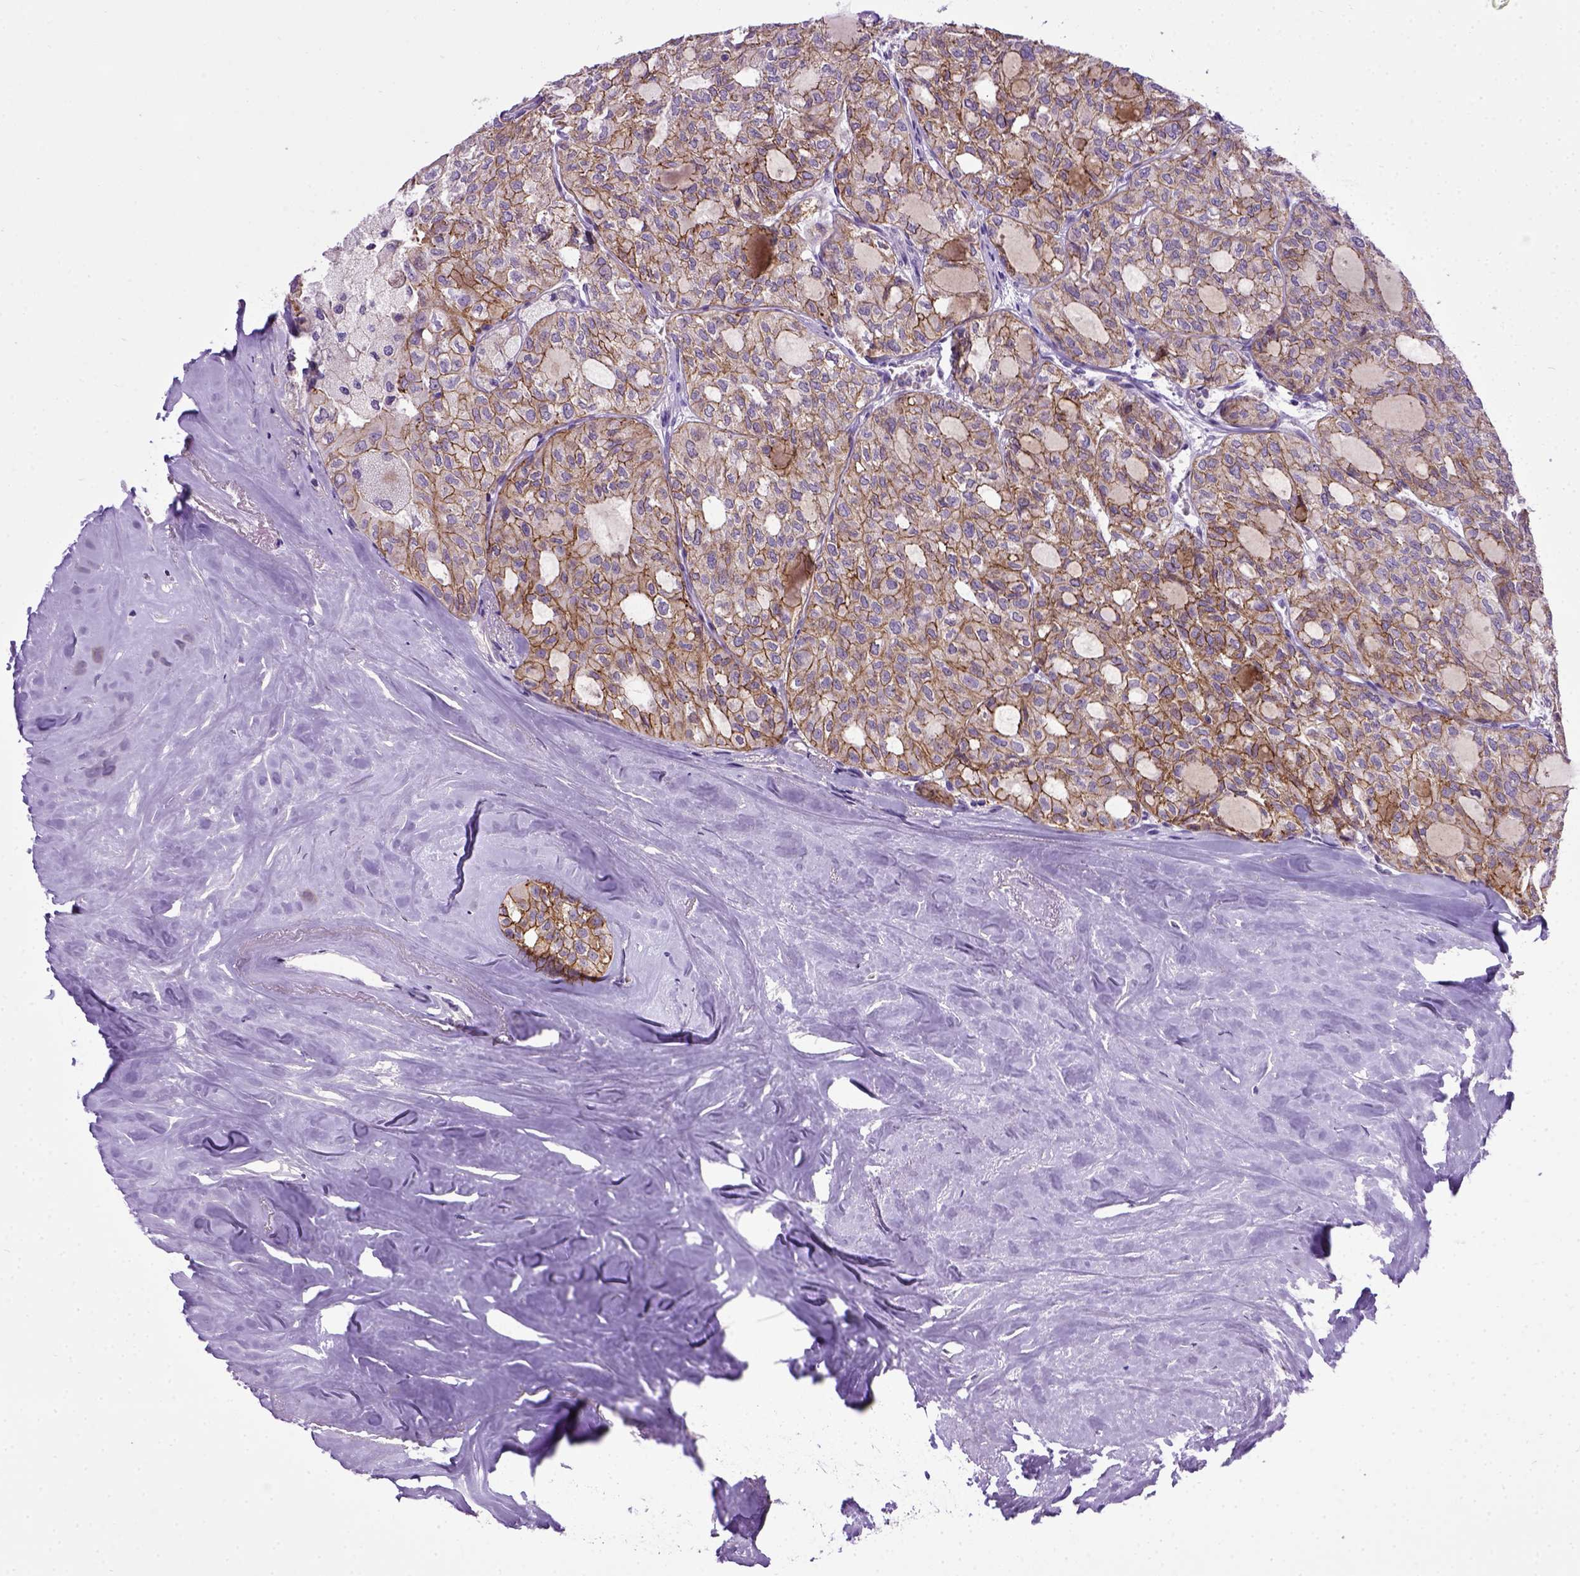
{"staining": {"intensity": "strong", "quantity": ">75%", "location": "cytoplasmic/membranous"}, "tissue": "thyroid cancer", "cell_type": "Tumor cells", "image_type": "cancer", "snomed": [{"axis": "morphology", "description": "Follicular adenoma carcinoma, NOS"}, {"axis": "topography", "description": "Thyroid gland"}], "caption": "The photomicrograph displays a brown stain indicating the presence of a protein in the cytoplasmic/membranous of tumor cells in follicular adenoma carcinoma (thyroid). (IHC, brightfield microscopy, high magnification).", "gene": "CDH1", "patient": {"sex": "male", "age": 75}}